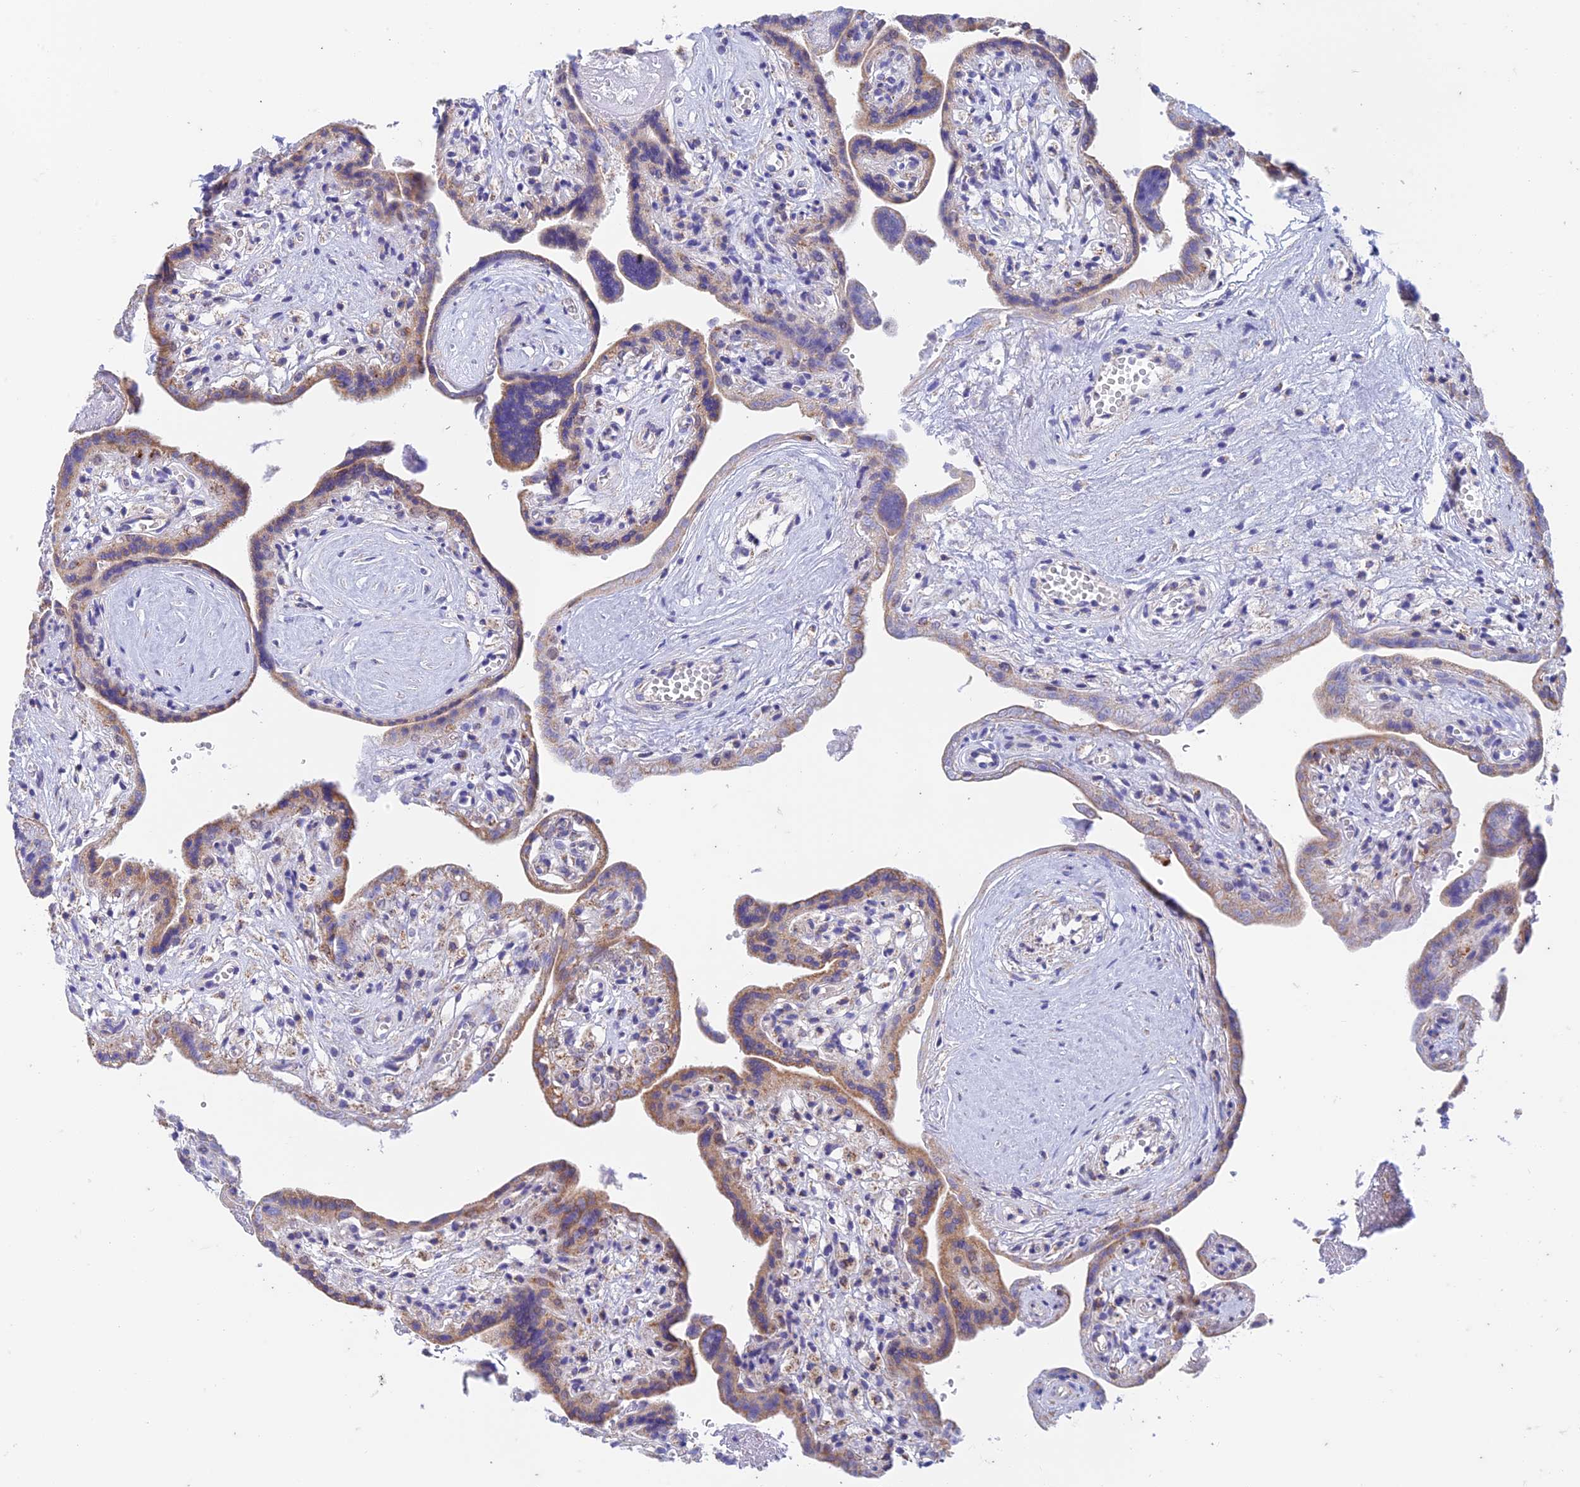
{"staining": {"intensity": "weak", "quantity": "25%-75%", "location": "cytoplasmic/membranous"}, "tissue": "placenta", "cell_type": "Trophoblastic cells", "image_type": "normal", "snomed": [{"axis": "morphology", "description": "Normal tissue, NOS"}, {"axis": "topography", "description": "Placenta"}], "caption": "Immunohistochemical staining of normal human placenta displays 25%-75% levels of weak cytoplasmic/membranous protein expression in about 25%-75% of trophoblastic cells. (Stains: DAB (3,3'-diaminobenzidine) in brown, nuclei in blue, Microscopy: brightfield microscopy at high magnification).", "gene": "ZNF181", "patient": {"sex": "female", "age": 37}}